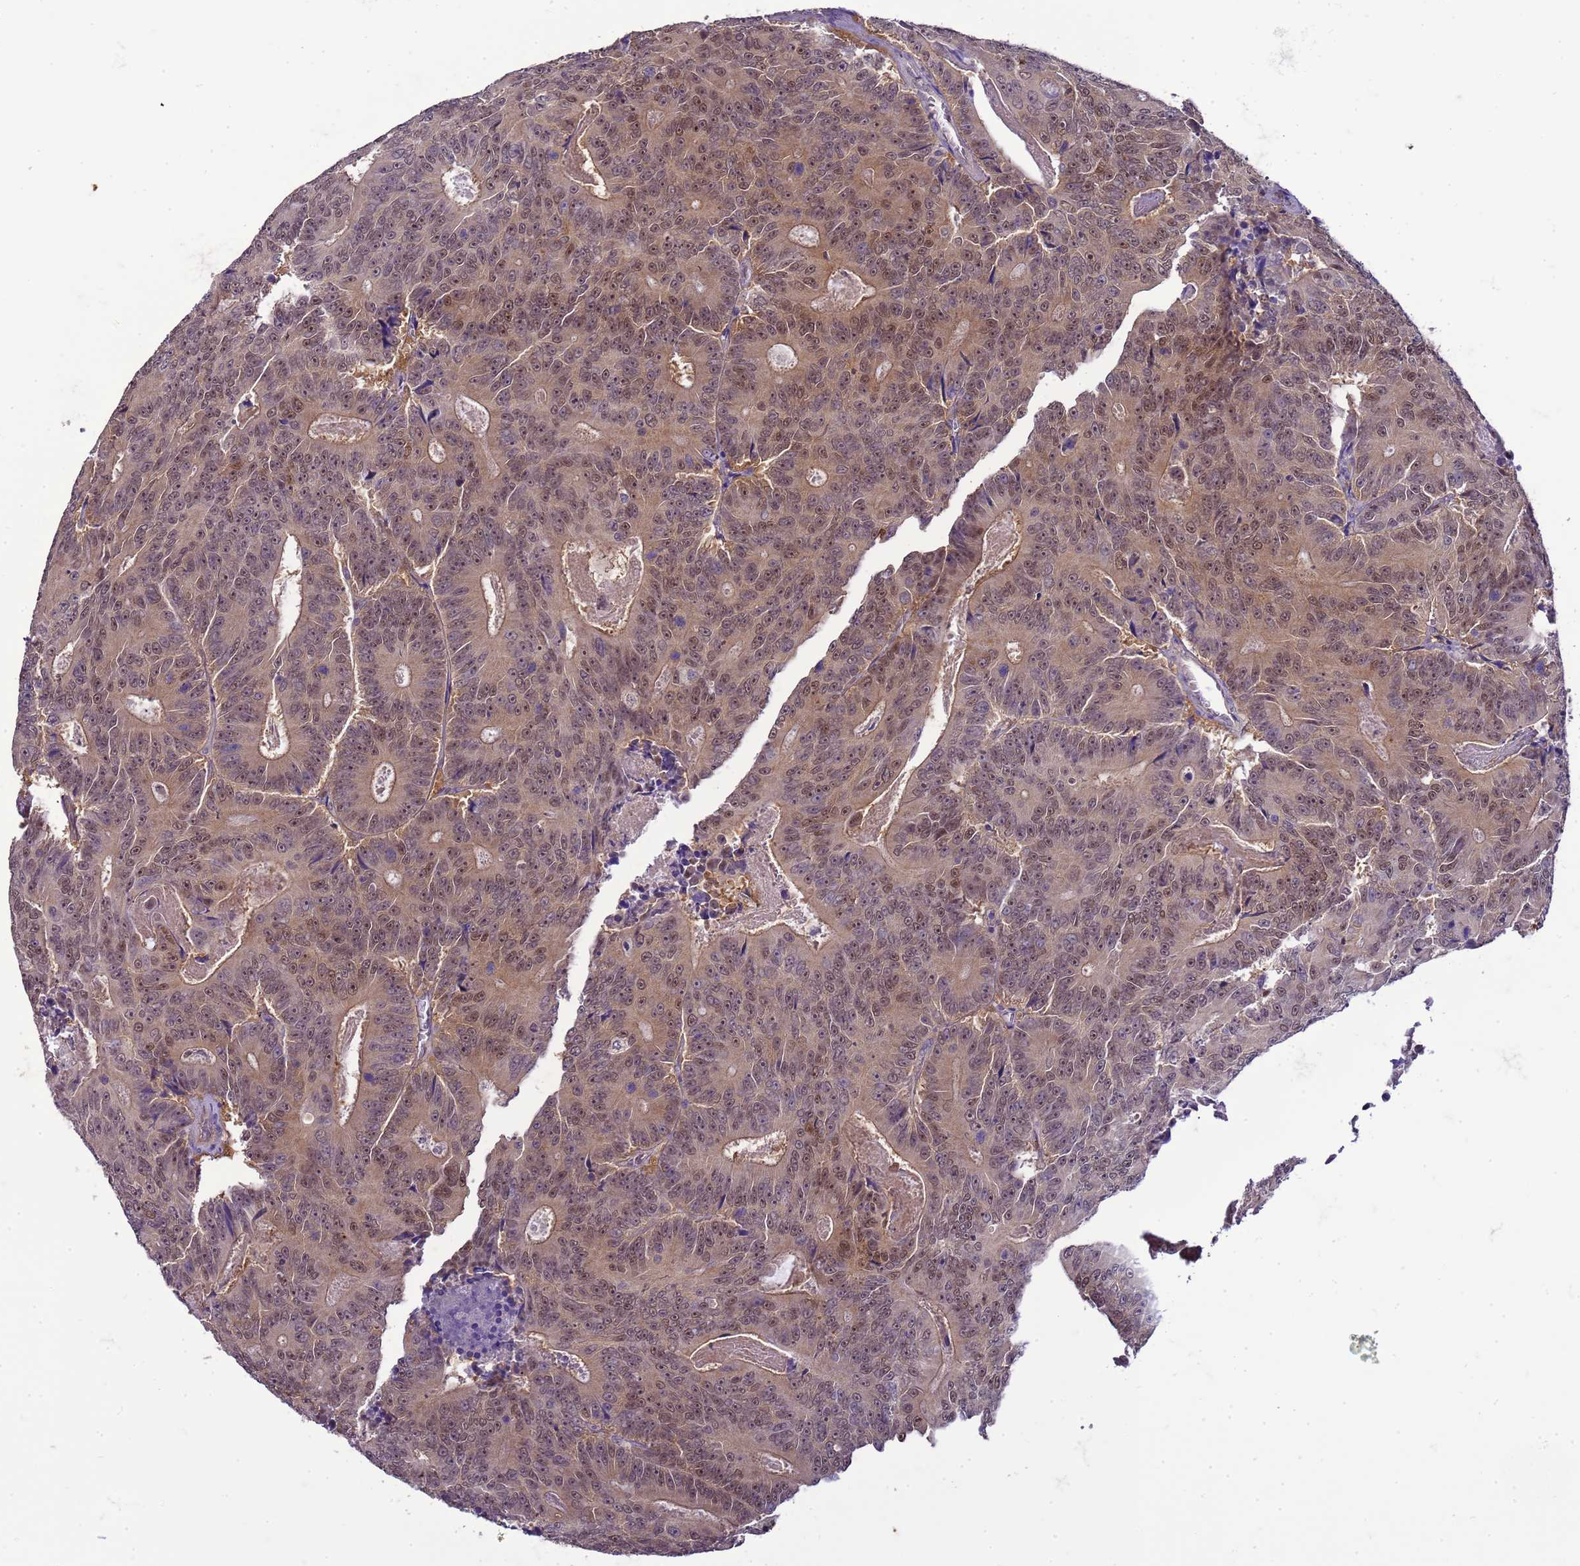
{"staining": {"intensity": "moderate", "quantity": ">75%", "location": "cytoplasmic/membranous,nuclear"}, "tissue": "colorectal cancer", "cell_type": "Tumor cells", "image_type": "cancer", "snomed": [{"axis": "morphology", "description": "Adenocarcinoma, NOS"}, {"axis": "topography", "description": "Colon"}], "caption": "There is medium levels of moderate cytoplasmic/membranous and nuclear staining in tumor cells of colorectal cancer (adenocarcinoma), as demonstrated by immunohistochemical staining (brown color).", "gene": "DDI2", "patient": {"sex": "male", "age": 83}}